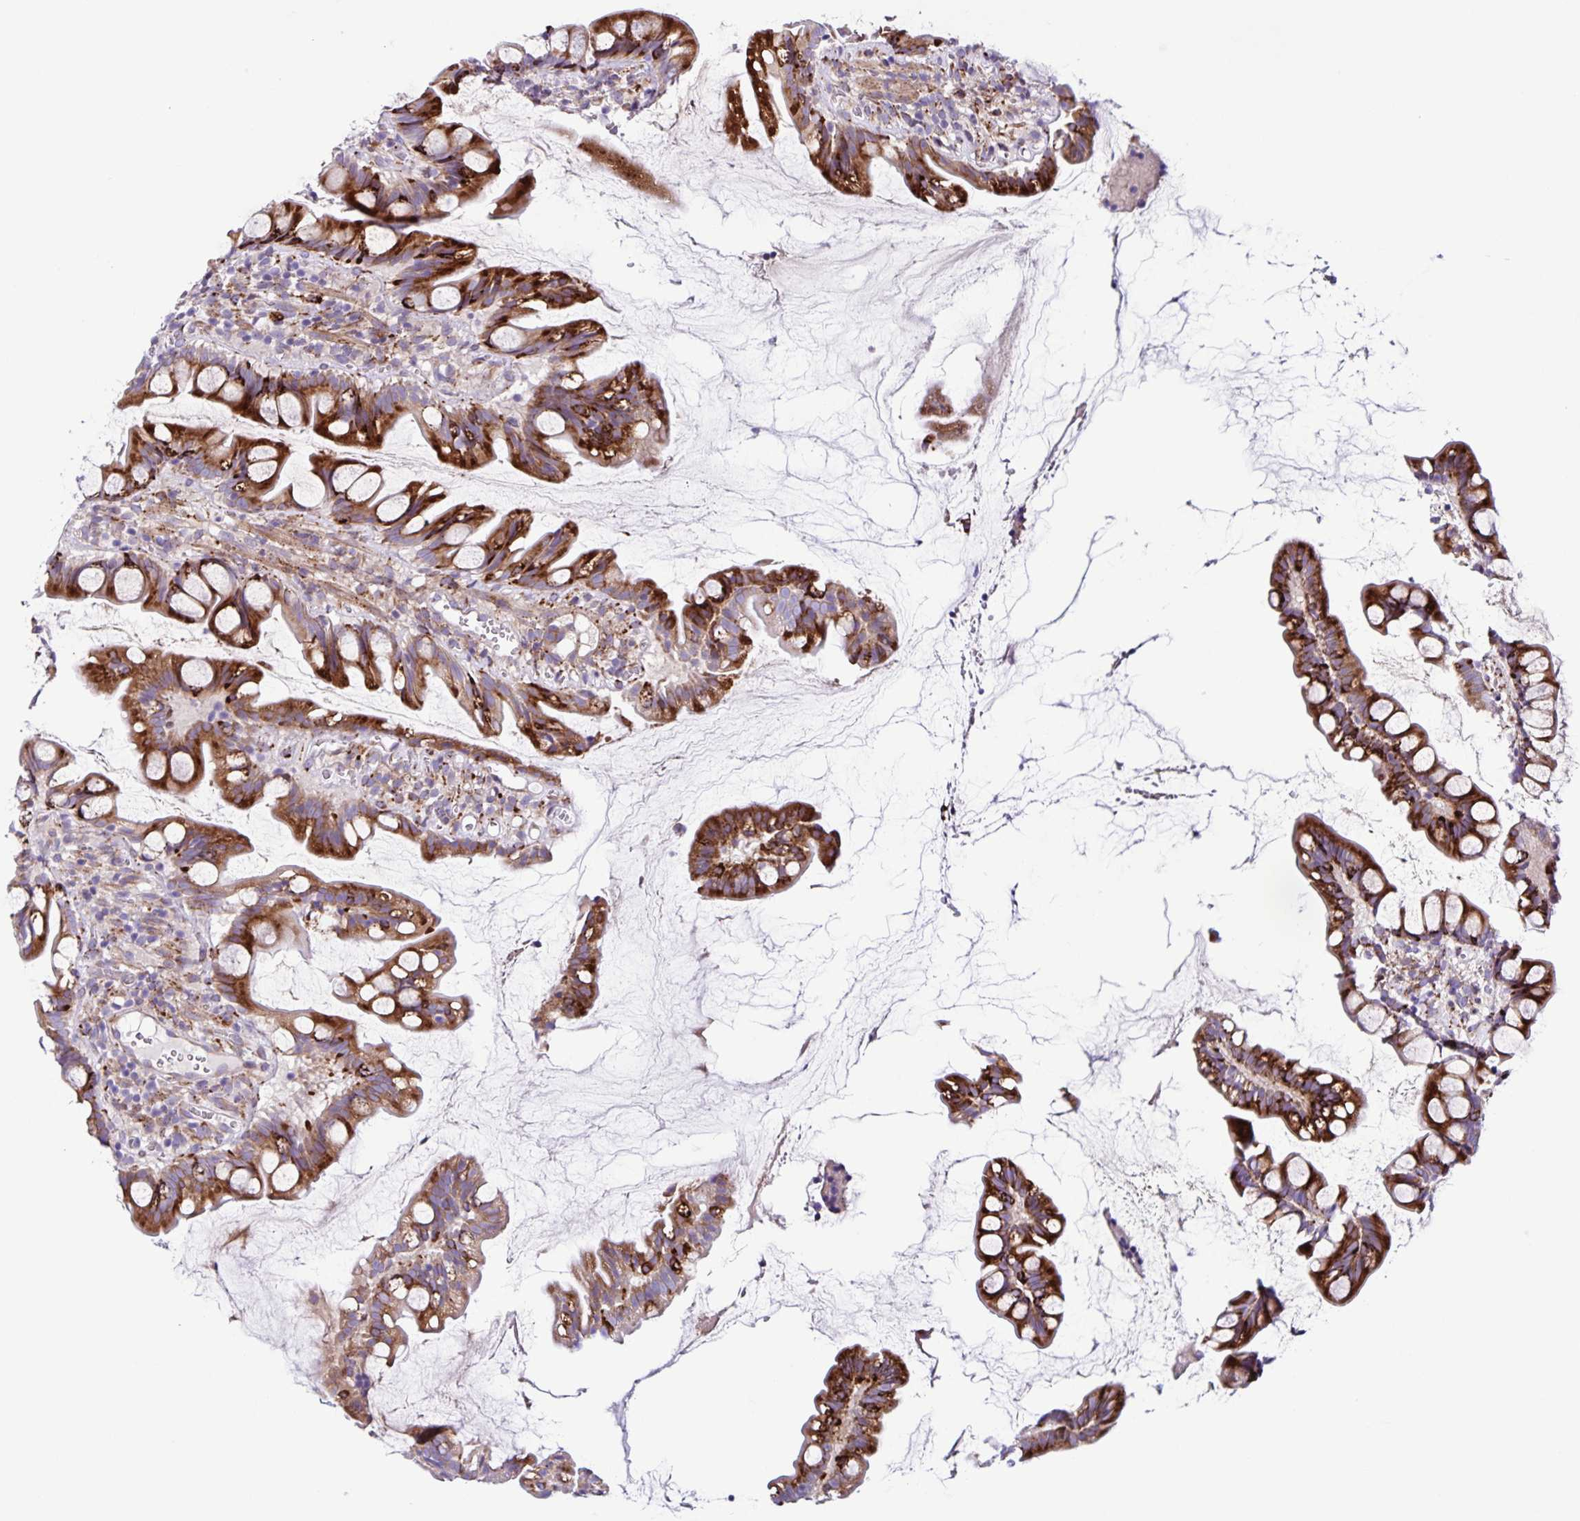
{"staining": {"intensity": "strong", "quantity": ">75%", "location": "cytoplasmic/membranous"}, "tissue": "small intestine", "cell_type": "Glandular cells", "image_type": "normal", "snomed": [{"axis": "morphology", "description": "Normal tissue, NOS"}, {"axis": "topography", "description": "Small intestine"}], "caption": "The immunohistochemical stain labels strong cytoplasmic/membranous positivity in glandular cells of unremarkable small intestine. (DAB (3,3'-diaminobenzidine) IHC with brightfield microscopy, high magnification).", "gene": "OSBPL5", "patient": {"sex": "male", "age": 70}}